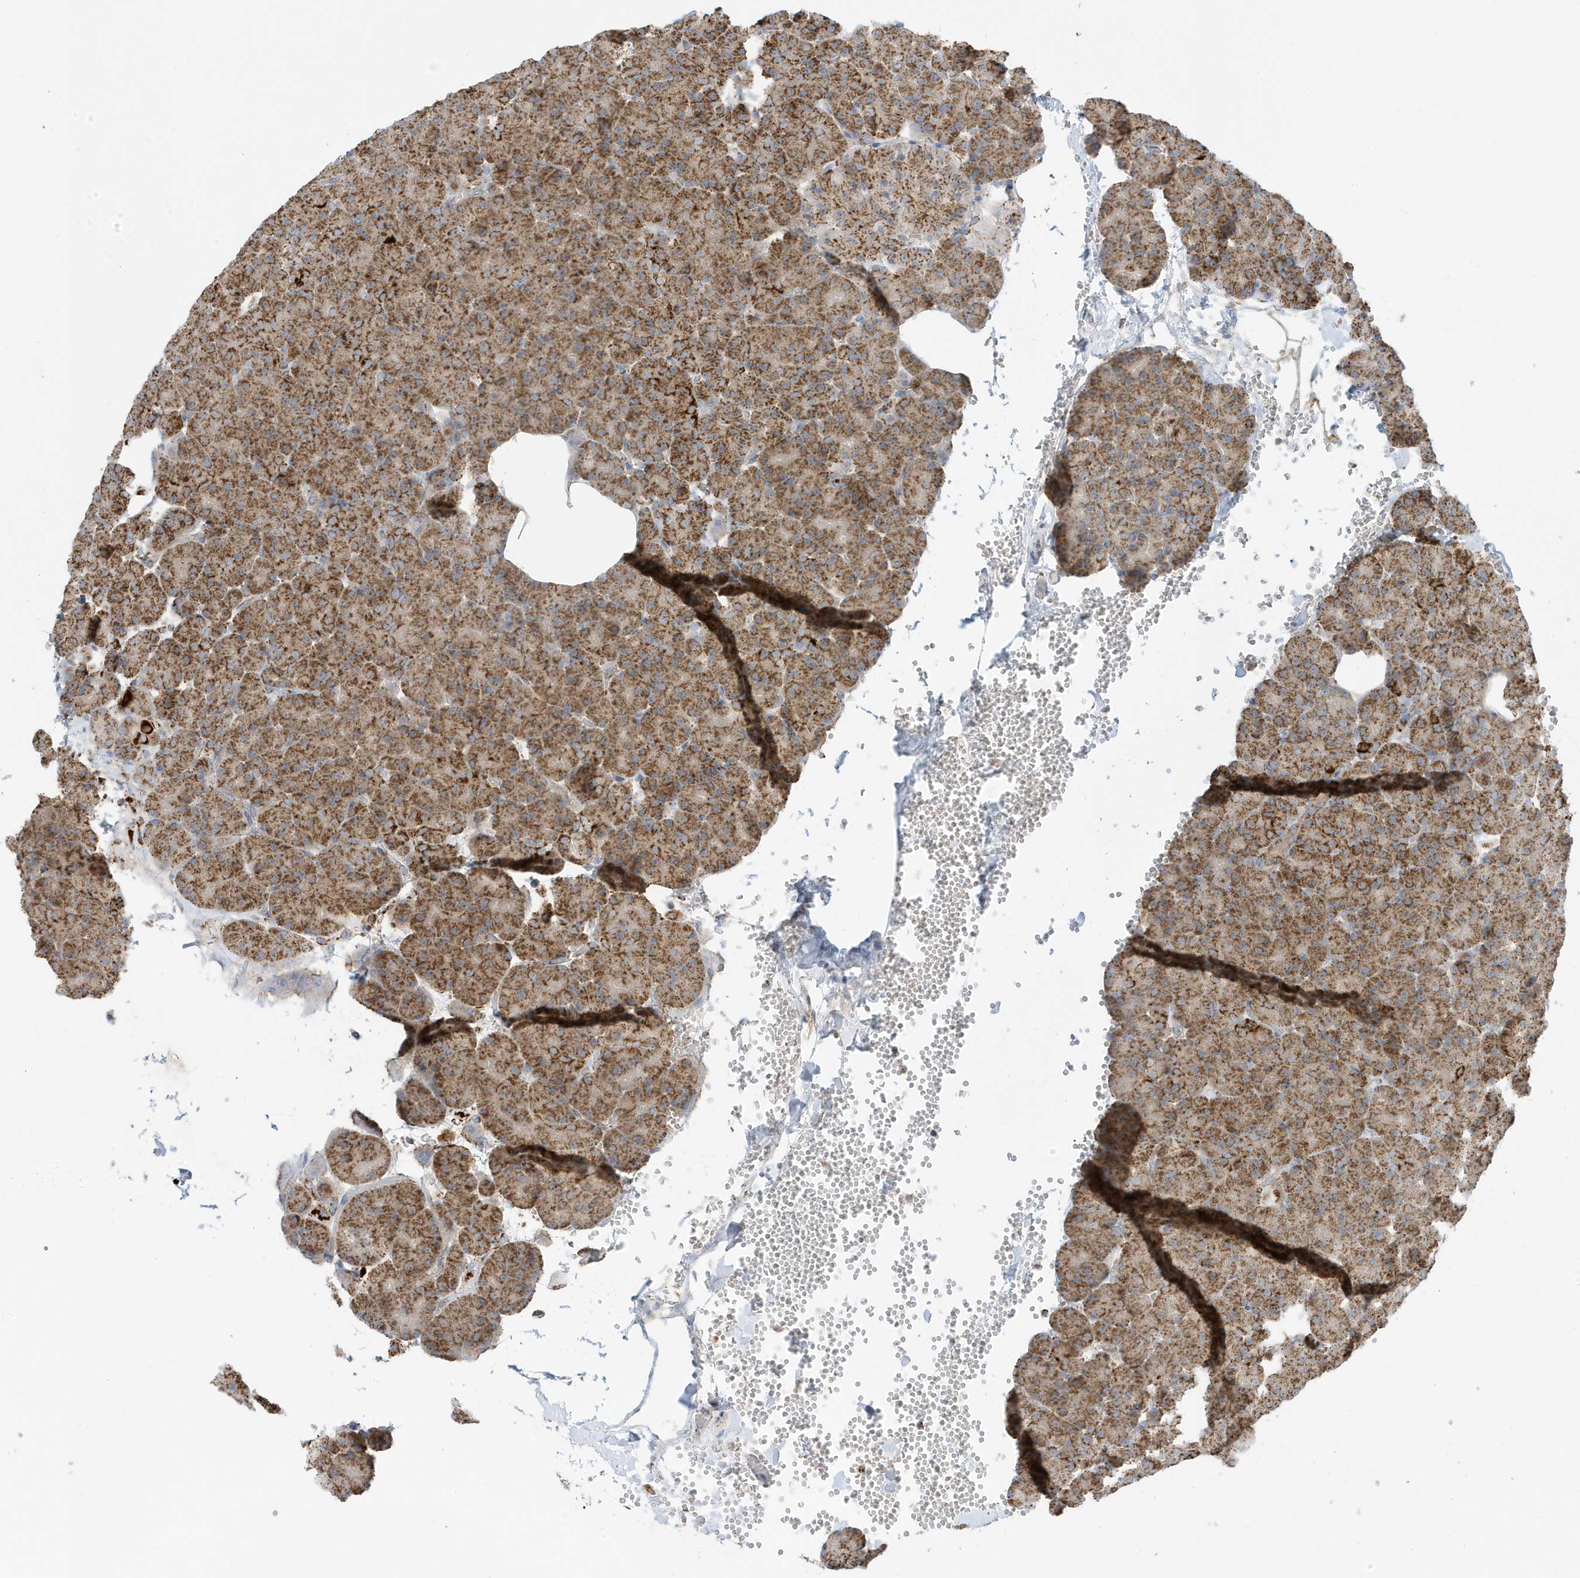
{"staining": {"intensity": "strong", "quantity": ">75%", "location": "cytoplasmic/membranous"}, "tissue": "pancreas", "cell_type": "Exocrine glandular cells", "image_type": "normal", "snomed": [{"axis": "morphology", "description": "Normal tissue, NOS"}, {"axis": "morphology", "description": "Carcinoid, malignant, NOS"}, {"axis": "topography", "description": "Pancreas"}], "caption": "This histopathology image shows IHC staining of normal pancreas, with high strong cytoplasmic/membranous expression in approximately >75% of exocrine glandular cells.", "gene": "ATP5ME", "patient": {"sex": "female", "age": 35}}